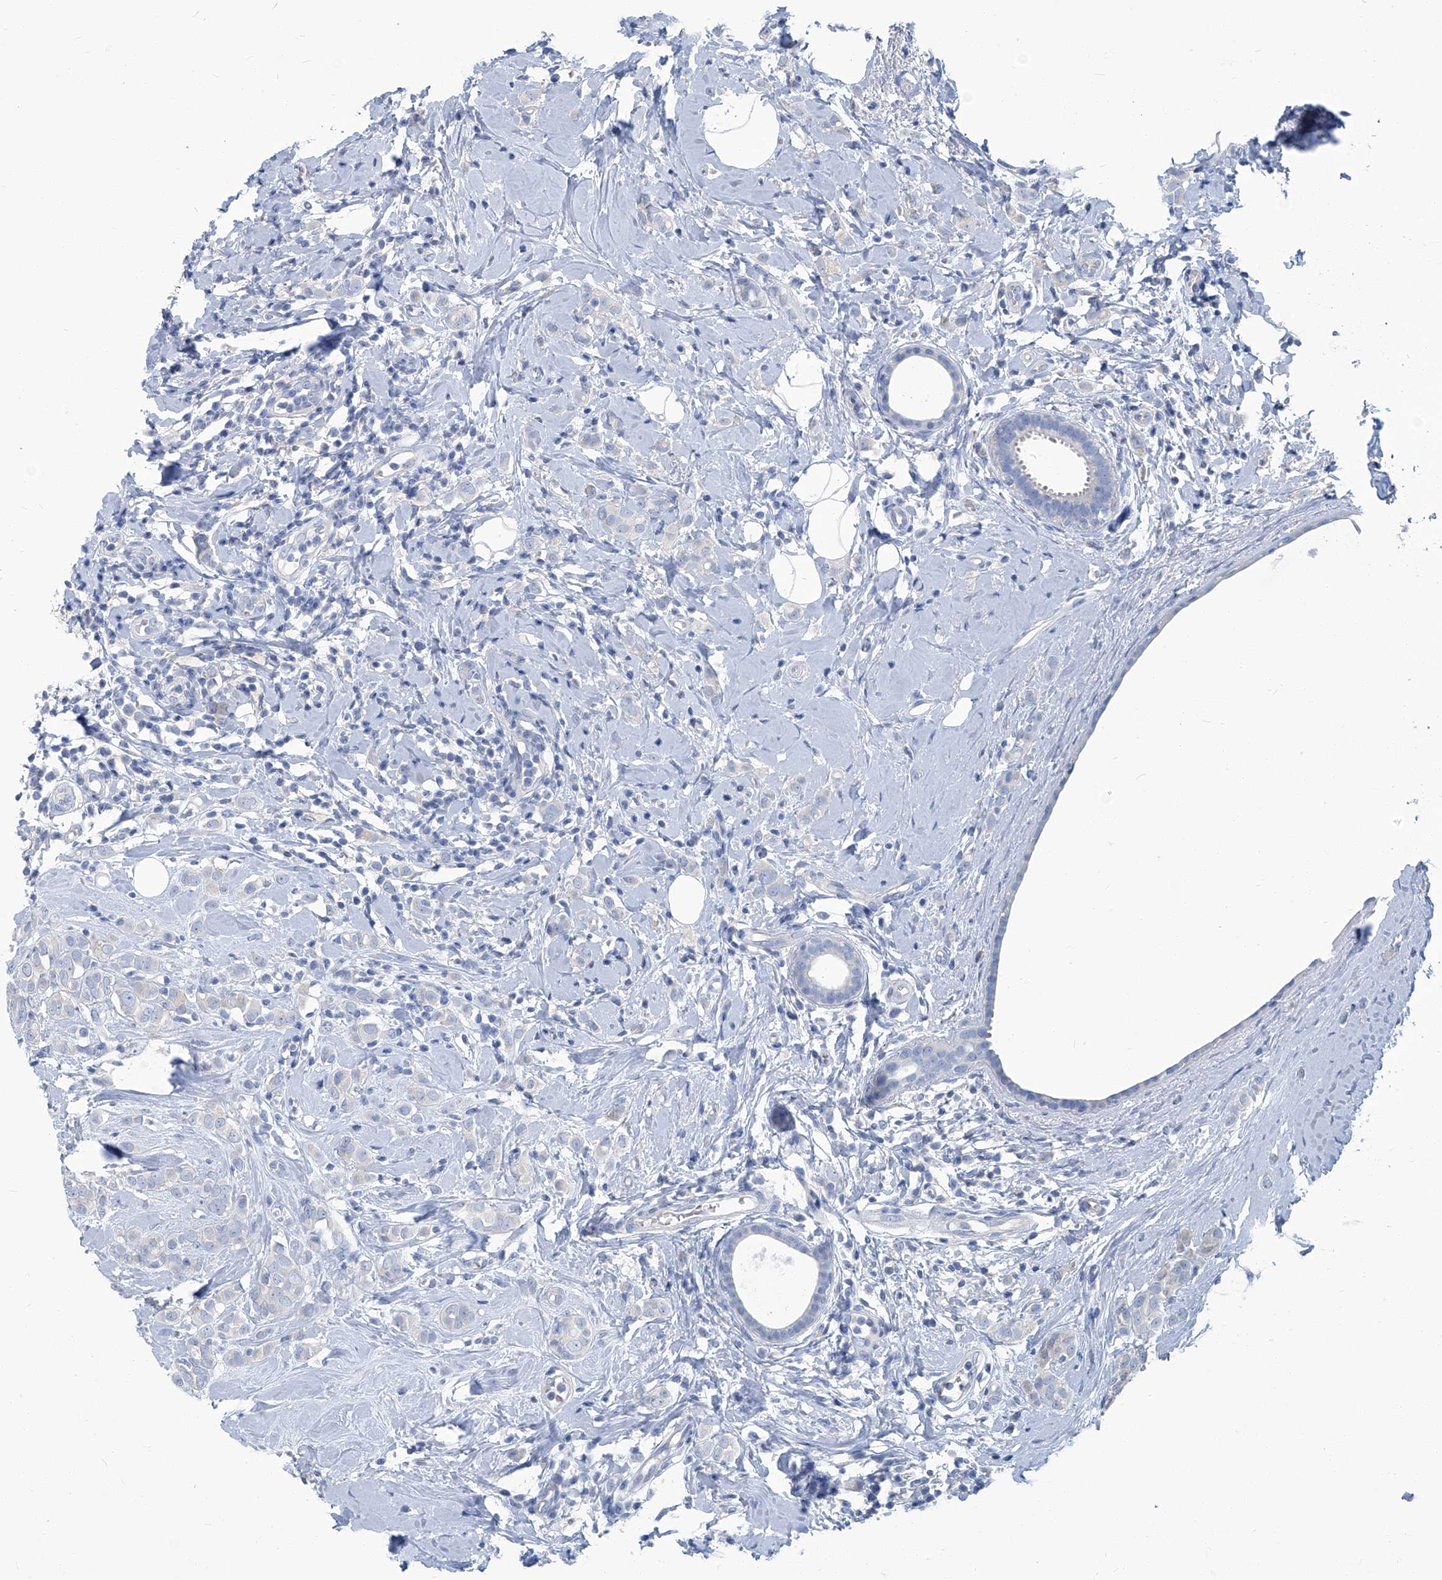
{"staining": {"intensity": "negative", "quantity": "none", "location": "none"}, "tissue": "breast cancer", "cell_type": "Tumor cells", "image_type": "cancer", "snomed": [{"axis": "morphology", "description": "Lobular carcinoma"}, {"axis": "topography", "description": "Breast"}], "caption": "Protein analysis of breast cancer shows no significant expression in tumor cells. The staining is performed using DAB brown chromogen with nuclei counter-stained in using hematoxylin.", "gene": "PFKL", "patient": {"sex": "female", "age": 47}}